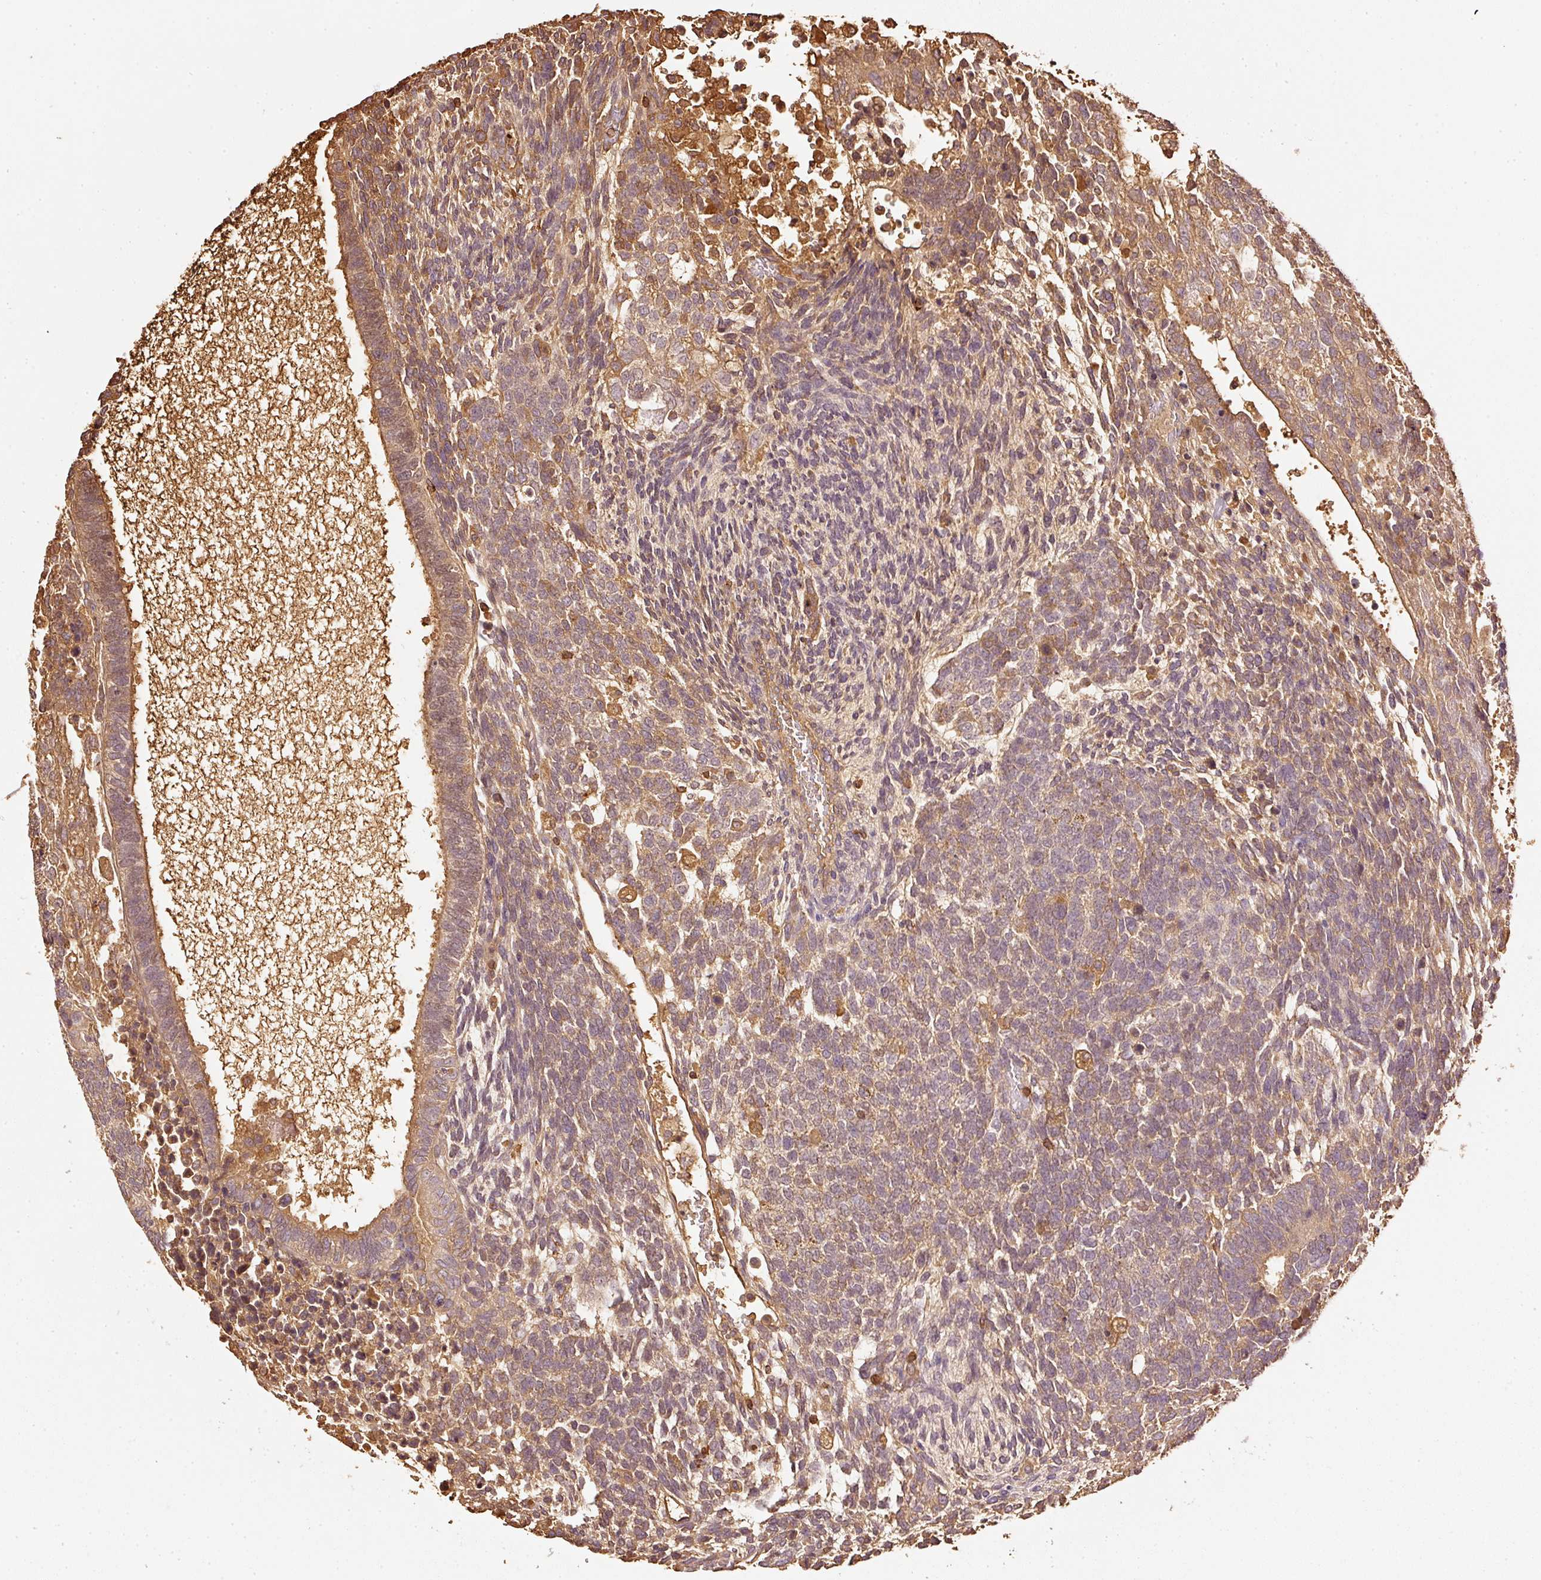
{"staining": {"intensity": "moderate", "quantity": ">75%", "location": "cytoplasmic/membranous"}, "tissue": "testis cancer", "cell_type": "Tumor cells", "image_type": "cancer", "snomed": [{"axis": "morphology", "description": "Carcinoma, Embryonal, NOS"}, {"axis": "topography", "description": "Testis"}], "caption": "Immunohistochemistry (IHC) histopathology image of testis cancer stained for a protein (brown), which reveals medium levels of moderate cytoplasmic/membranous expression in approximately >75% of tumor cells.", "gene": "EVL", "patient": {"sex": "male", "age": 23}}